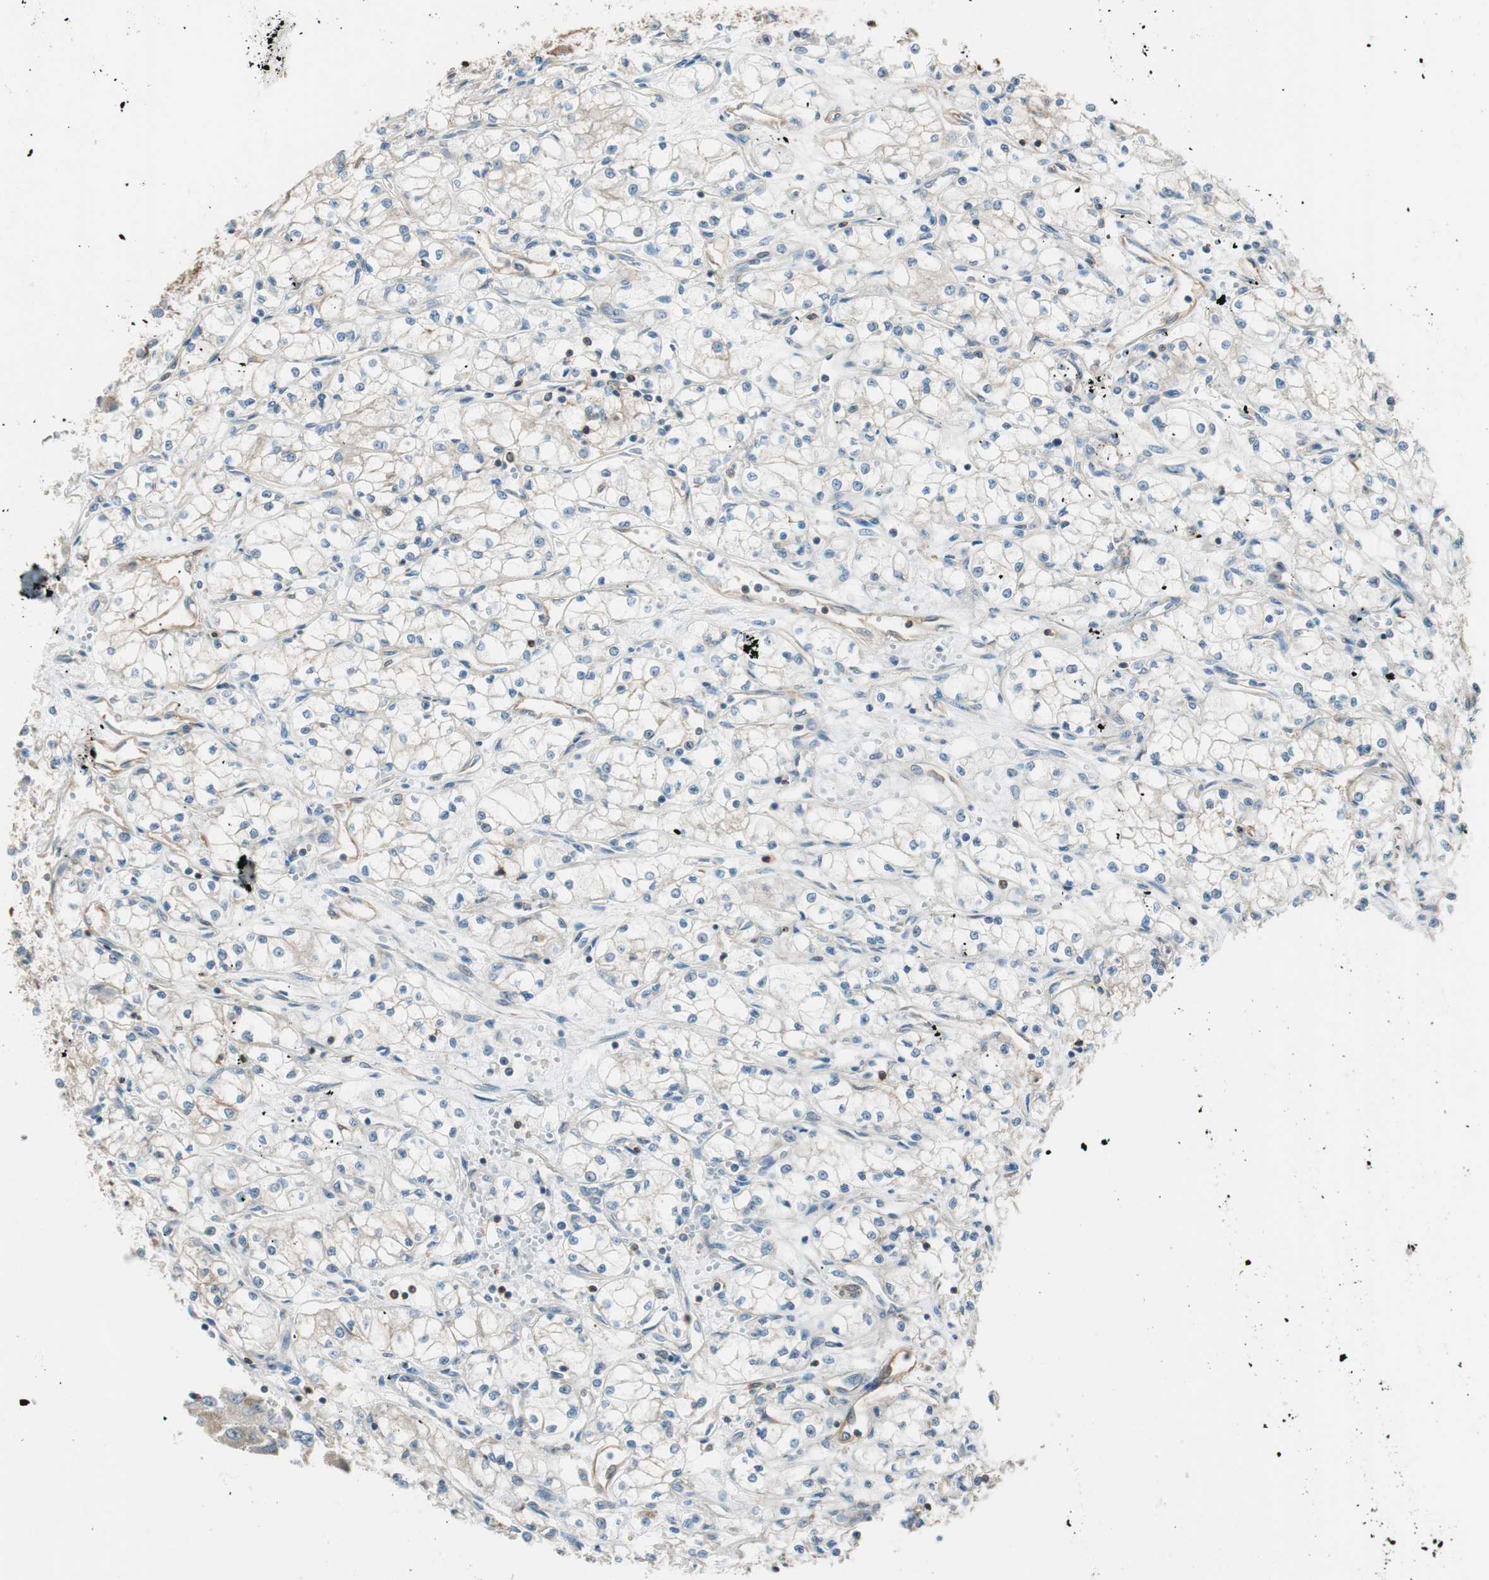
{"staining": {"intensity": "negative", "quantity": "none", "location": "none"}, "tissue": "renal cancer", "cell_type": "Tumor cells", "image_type": "cancer", "snomed": [{"axis": "morphology", "description": "Normal tissue, NOS"}, {"axis": "morphology", "description": "Adenocarcinoma, NOS"}, {"axis": "topography", "description": "Kidney"}], "caption": "Immunohistochemical staining of renal cancer exhibits no significant staining in tumor cells.", "gene": "PI4K2B", "patient": {"sex": "male", "age": 59}}